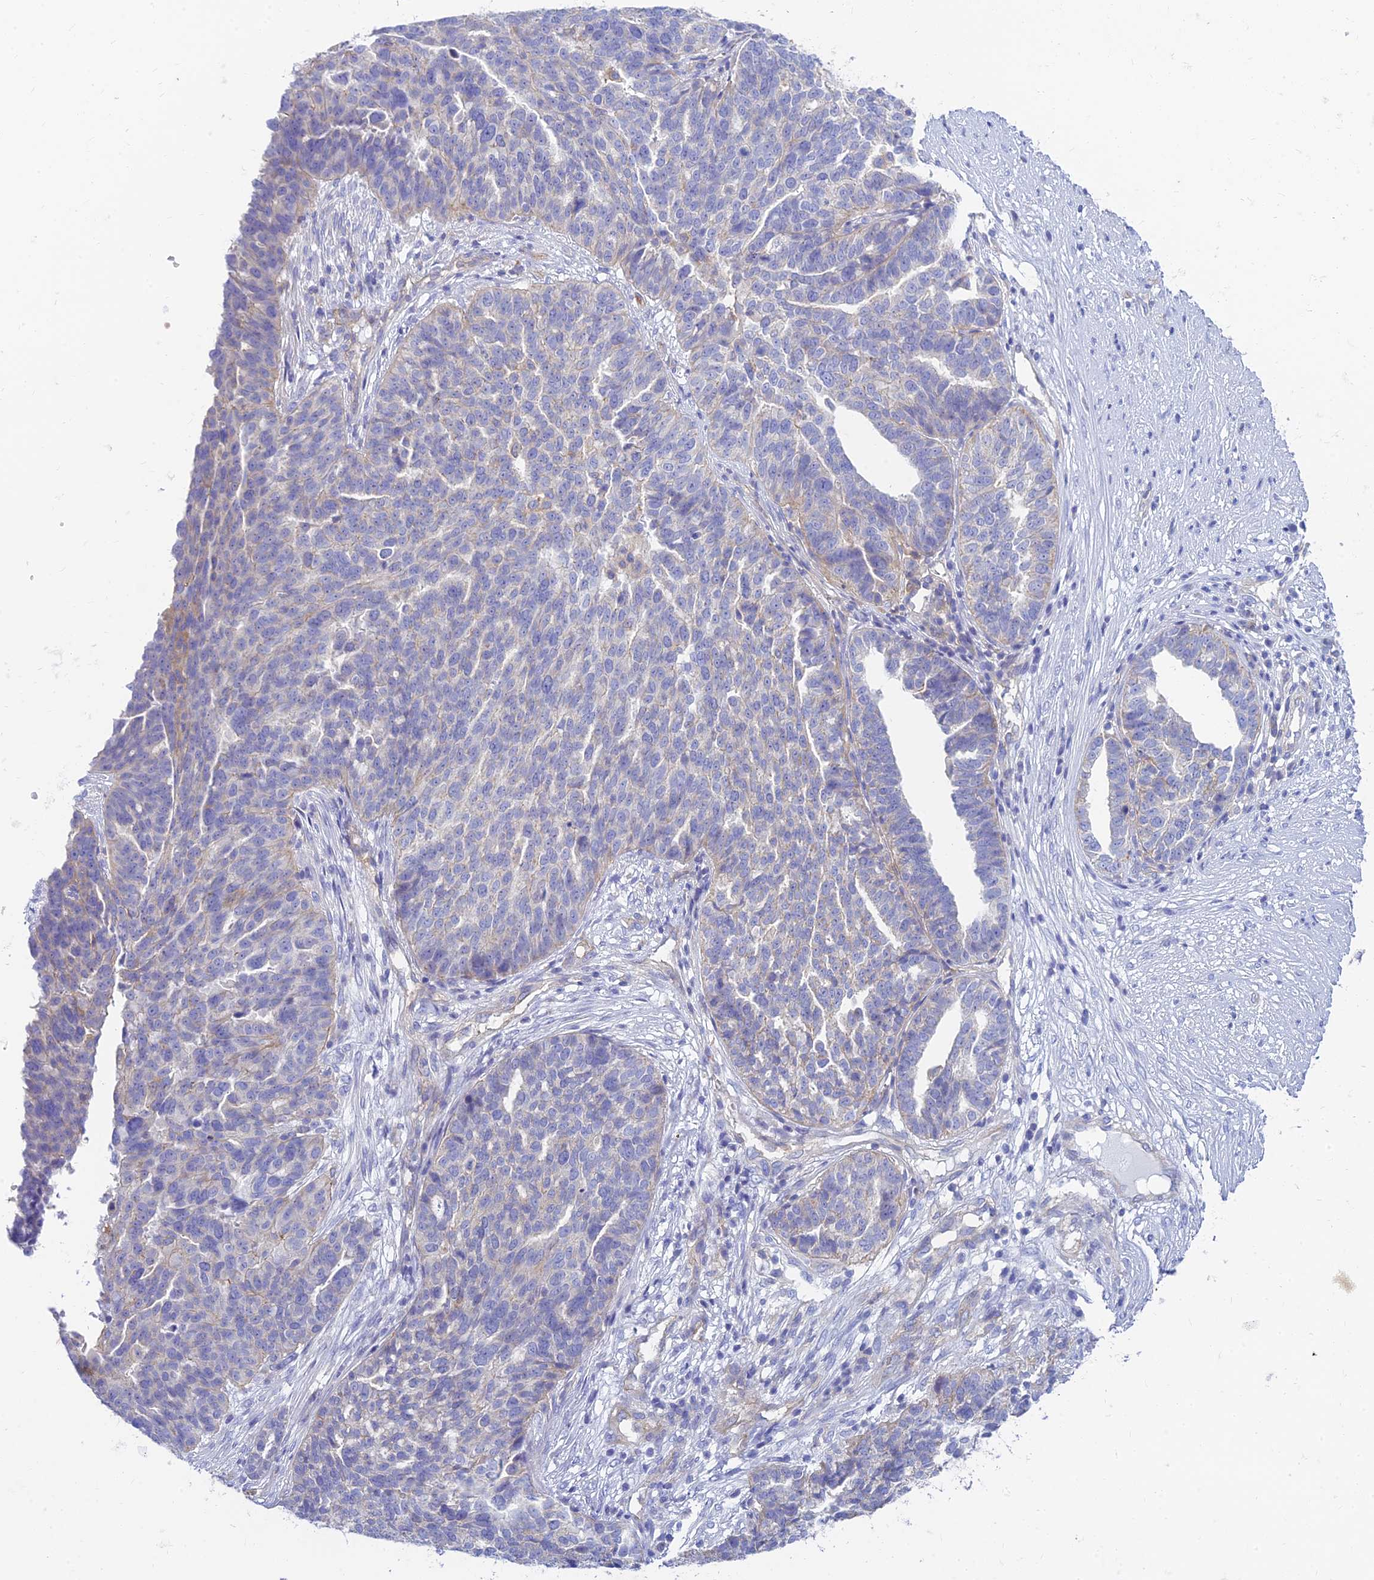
{"staining": {"intensity": "negative", "quantity": "none", "location": "none"}, "tissue": "ovarian cancer", "cell_type": "Tumor cells", "image_type": "cancer", "snomed": [{"axis": "morphology", "description": "Cystadenocarcinoma, serous, NOS"}, {"axis": "topography", "description": "Ovary"}], "caption": "Histopathology image shows no significant protein staining in tumor cells of ovarian serous cystadenocarcinoma.", "gene": "STRN4", "patient": {"sex": "female", "age": 59}}